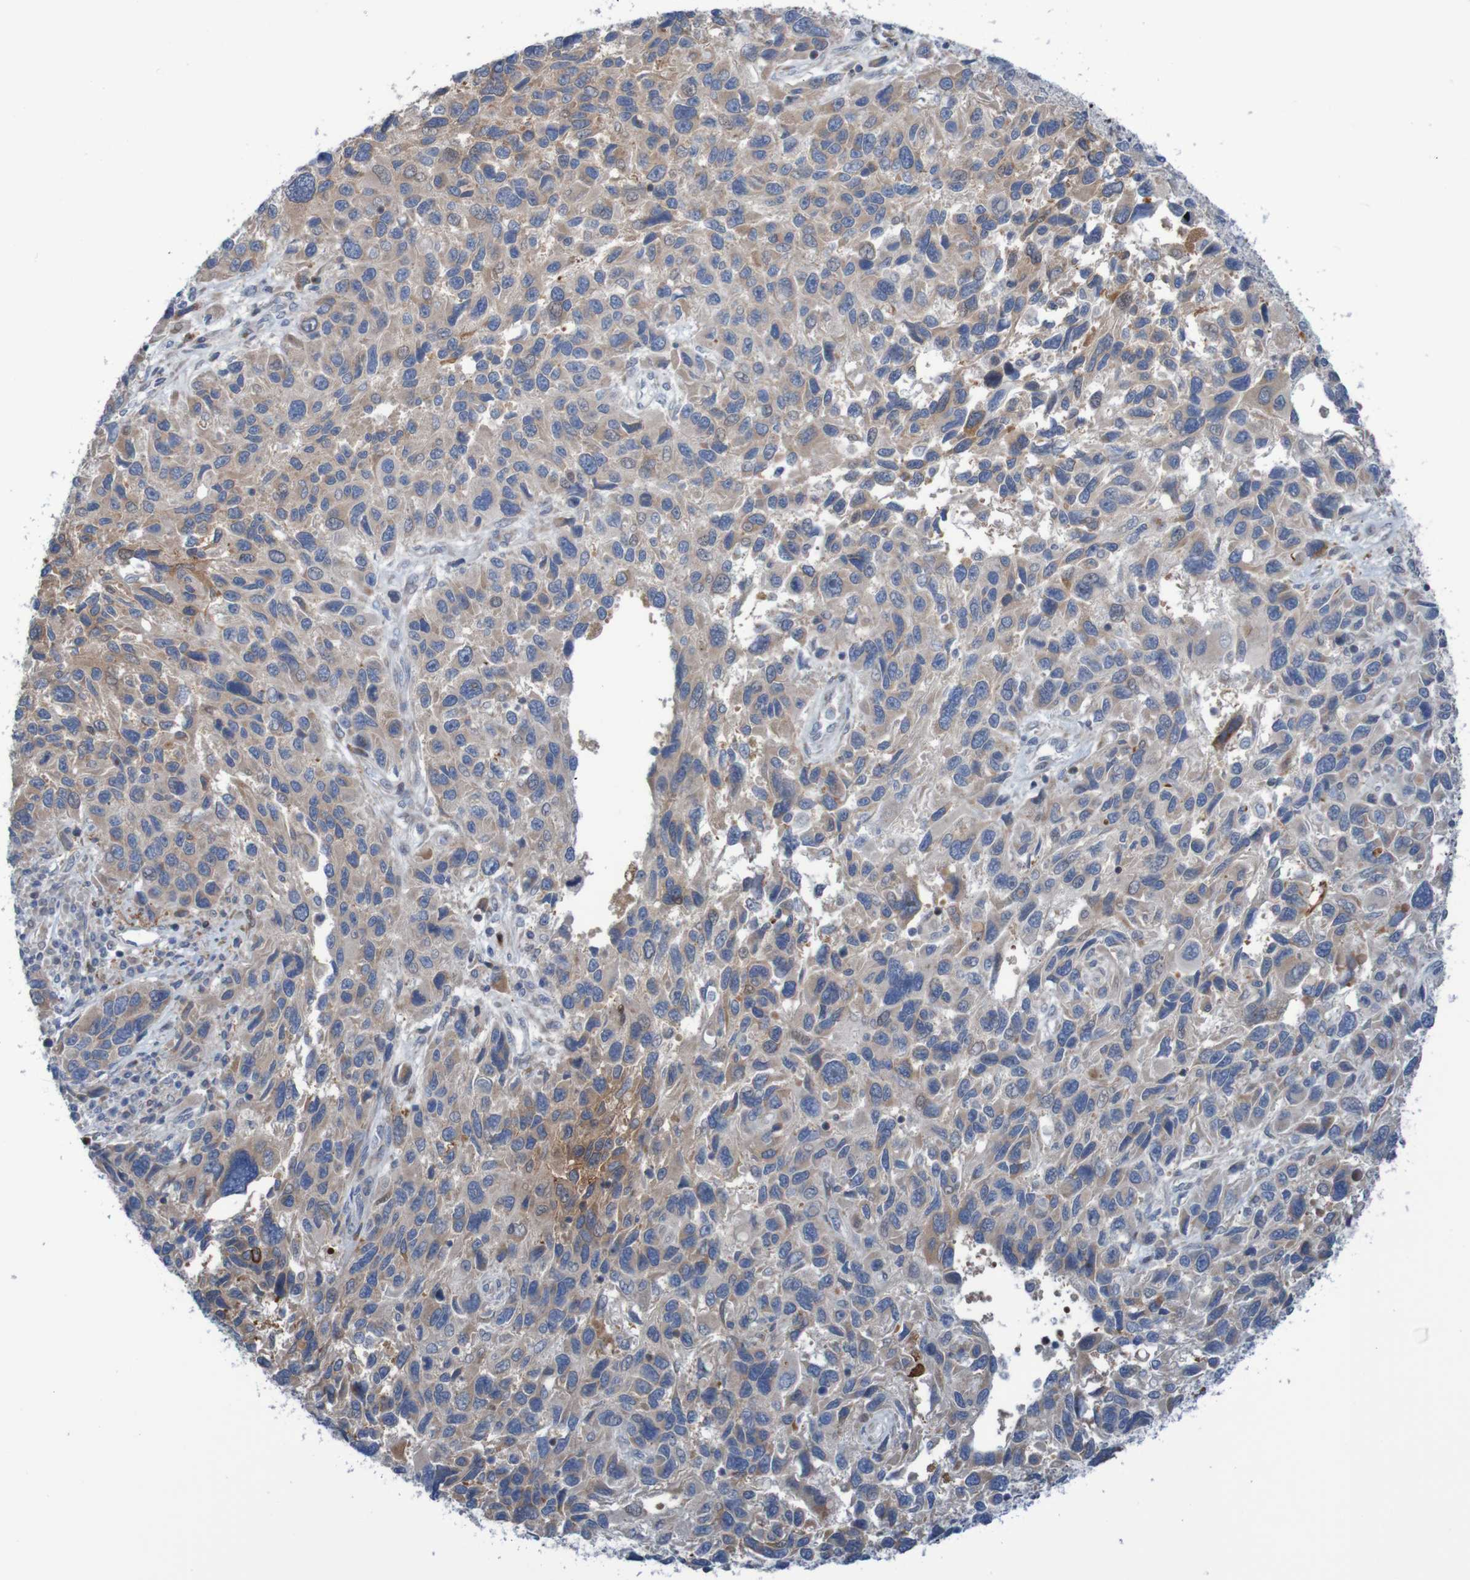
{"staining": {"intensity": "weak", "quantity": ">75%", "location": "cytoplasmic/membranous"}, "tissue": "melanoma", "cell_type": "Tumor cells", "image_type": "cancer", "snomed": [{"axis": "morphology", "description": "Malignant melanoma, NOS"}, {"axis": "topography", "description": "Skin"}], "caption": "IHC (DAB) staining of malignant melanoma shows weak cytoplasmic/membranous protein expression in approximately >75% of tumor cells.", "gene": "ANGPT4", "patient": {"sex": "male", "age": 53}}